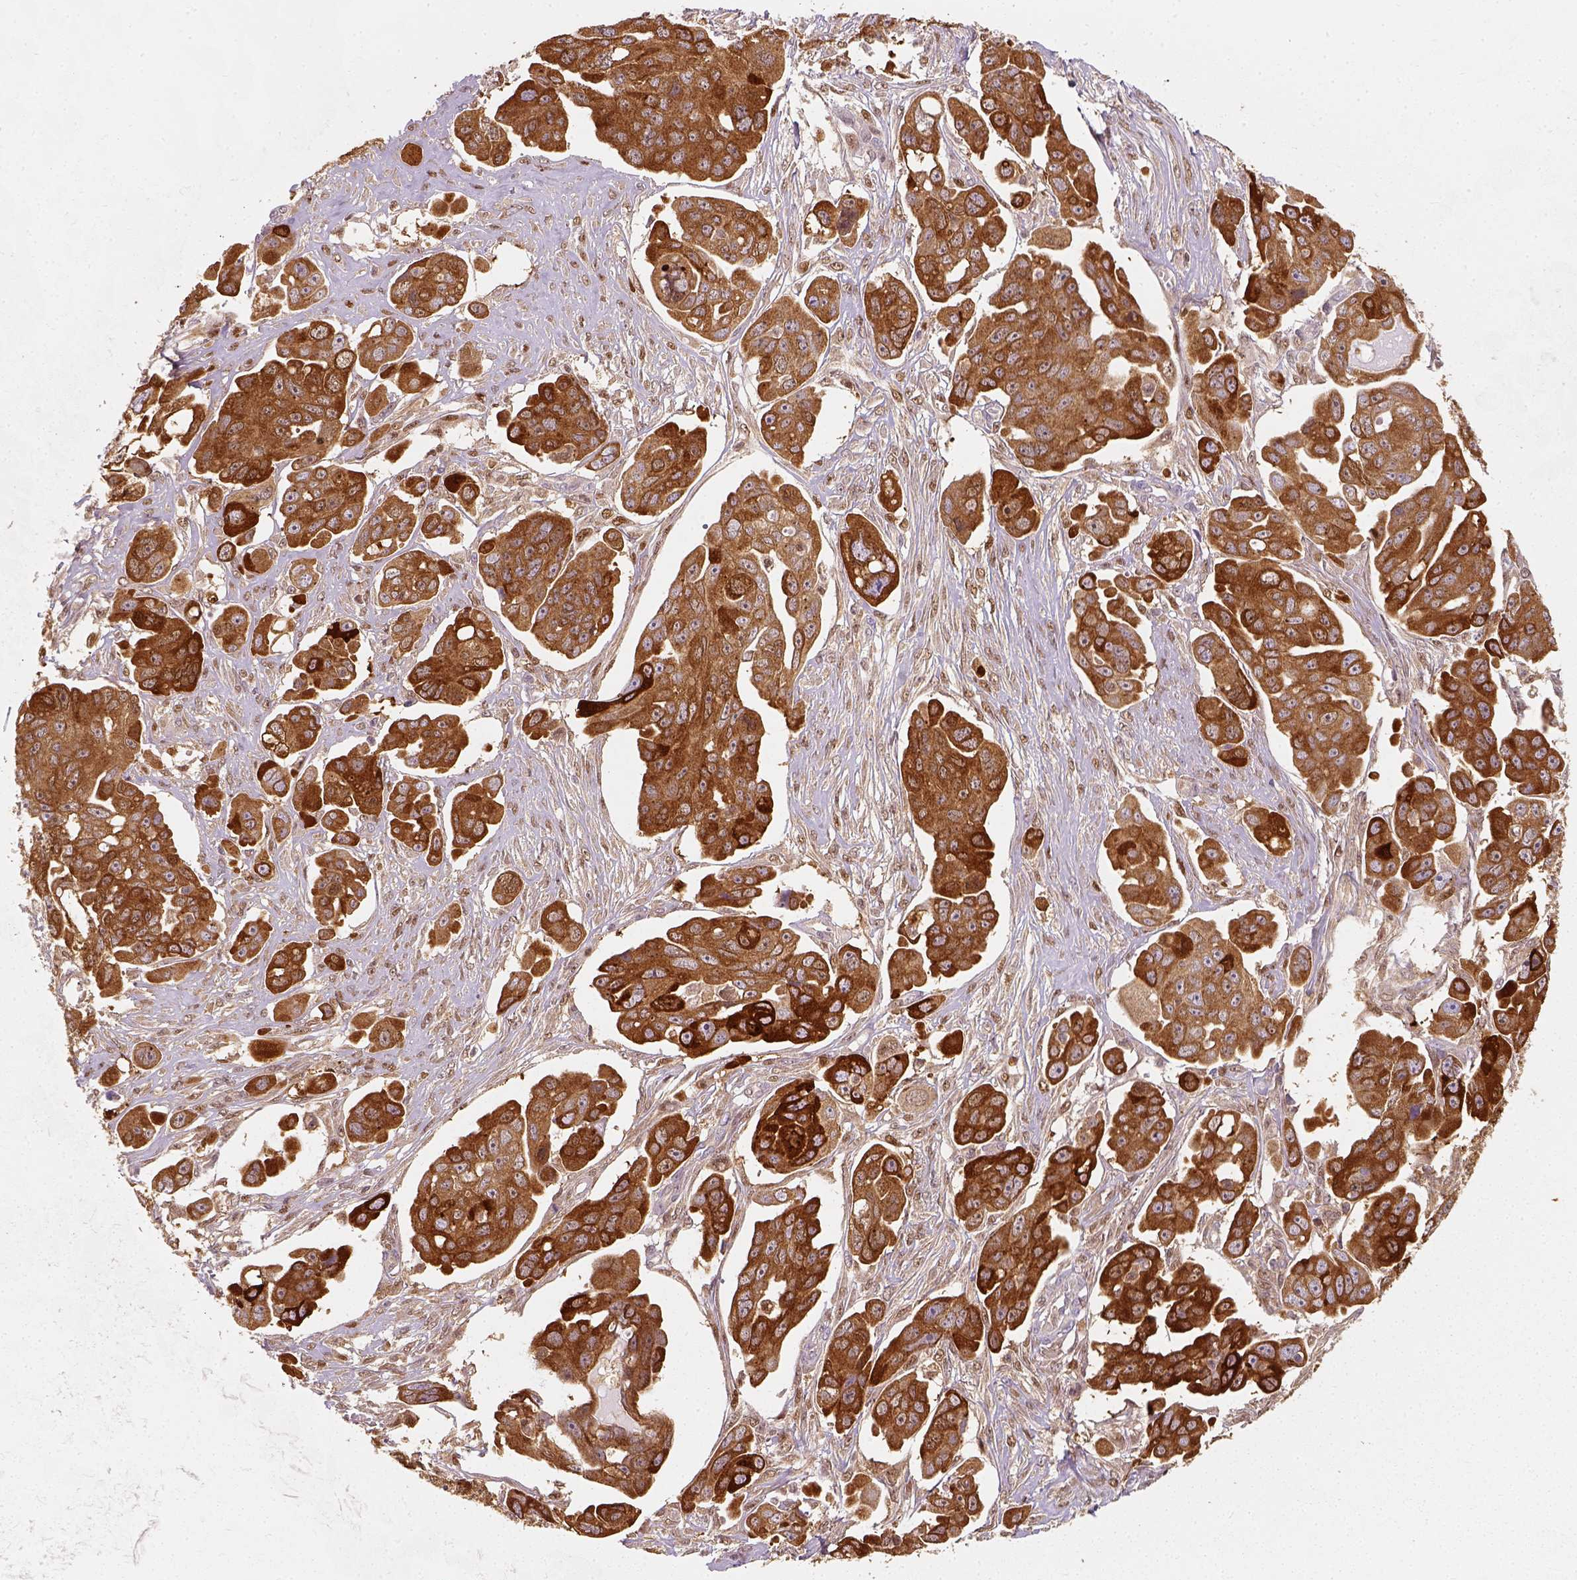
{"staining": {"intensity": "strong", "quantity": ">75%", "location": "cytoplasmic/membranous,nuclear"}, "tissue": "ovarian cancer", "cell_type": "Tumor cells", "image_type": "cancer", "snomed": [{"axis": "morphology", "description": "Carcinoma, endometroid"}, {"axis": "topography", "description": "Ovary"}], "caption": "Protein analysis of endometroid carcinoma (ovarian) tissue displays strong cytoplasmic/membranous and nuclear staining in approximately >75% of tumor cells.", "gene": "SQSTM1", "patient": {"sex": "female", "age": 70}}